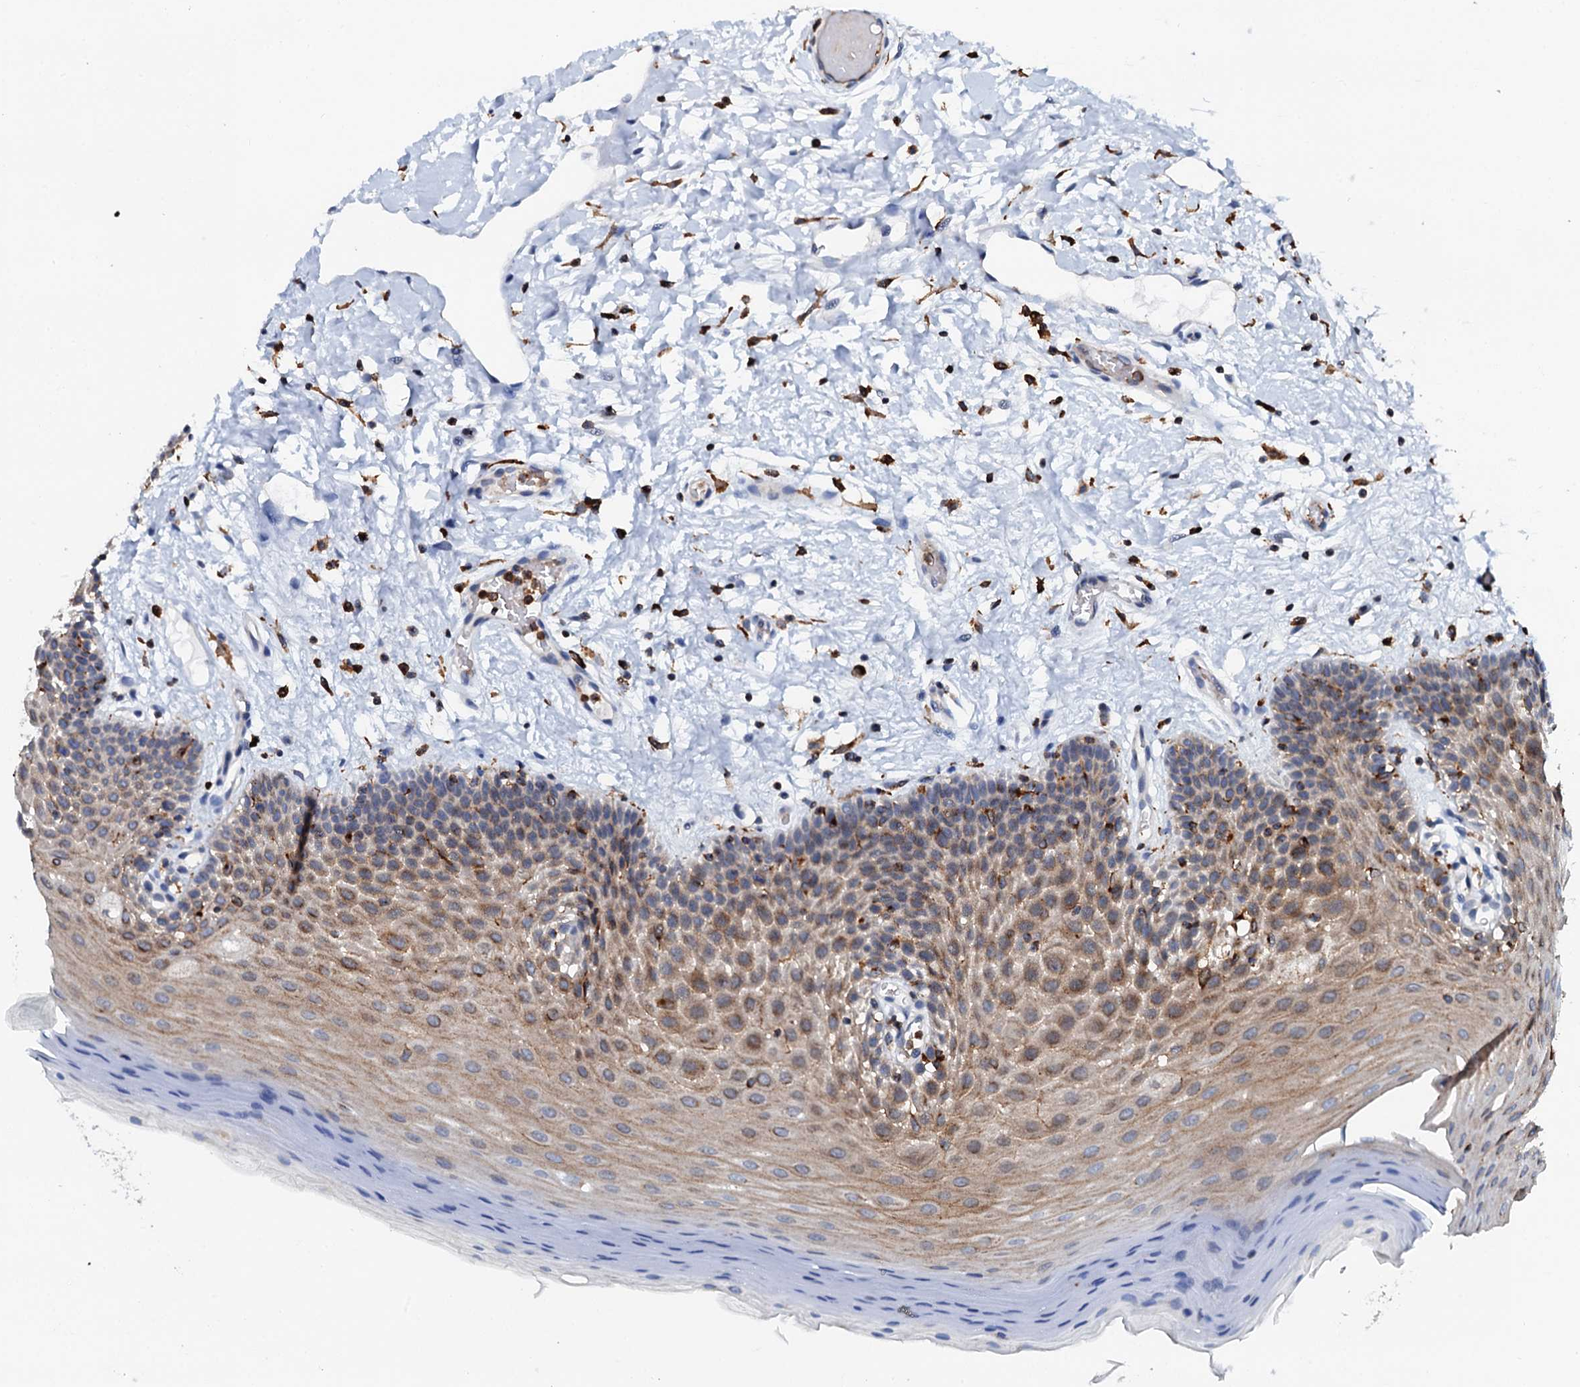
{"staining": {"intensity": "moderate", "quantity": "25%-75%", "location": "cytoplasmic/membranous"}, "tissue": "oral mucosa", "cell_type": "Squamous epithelial cells", "image_type": "normal", "snomed": [{"axis": "morphology", "description": "Normal tissue, NOS"}, {"axis": "topography", "description": "Oral tissue"}, {"axis": "topography", "description": "Tounge, NOS"}], "caption": "Protein staining shows moderate cytoplasmic/membranous staining in about 25%-75% of squamous epithelial cells in benign oral mucosa.", "gene": "VAMP8", "patient": {"sex": "male", "age": 47}}